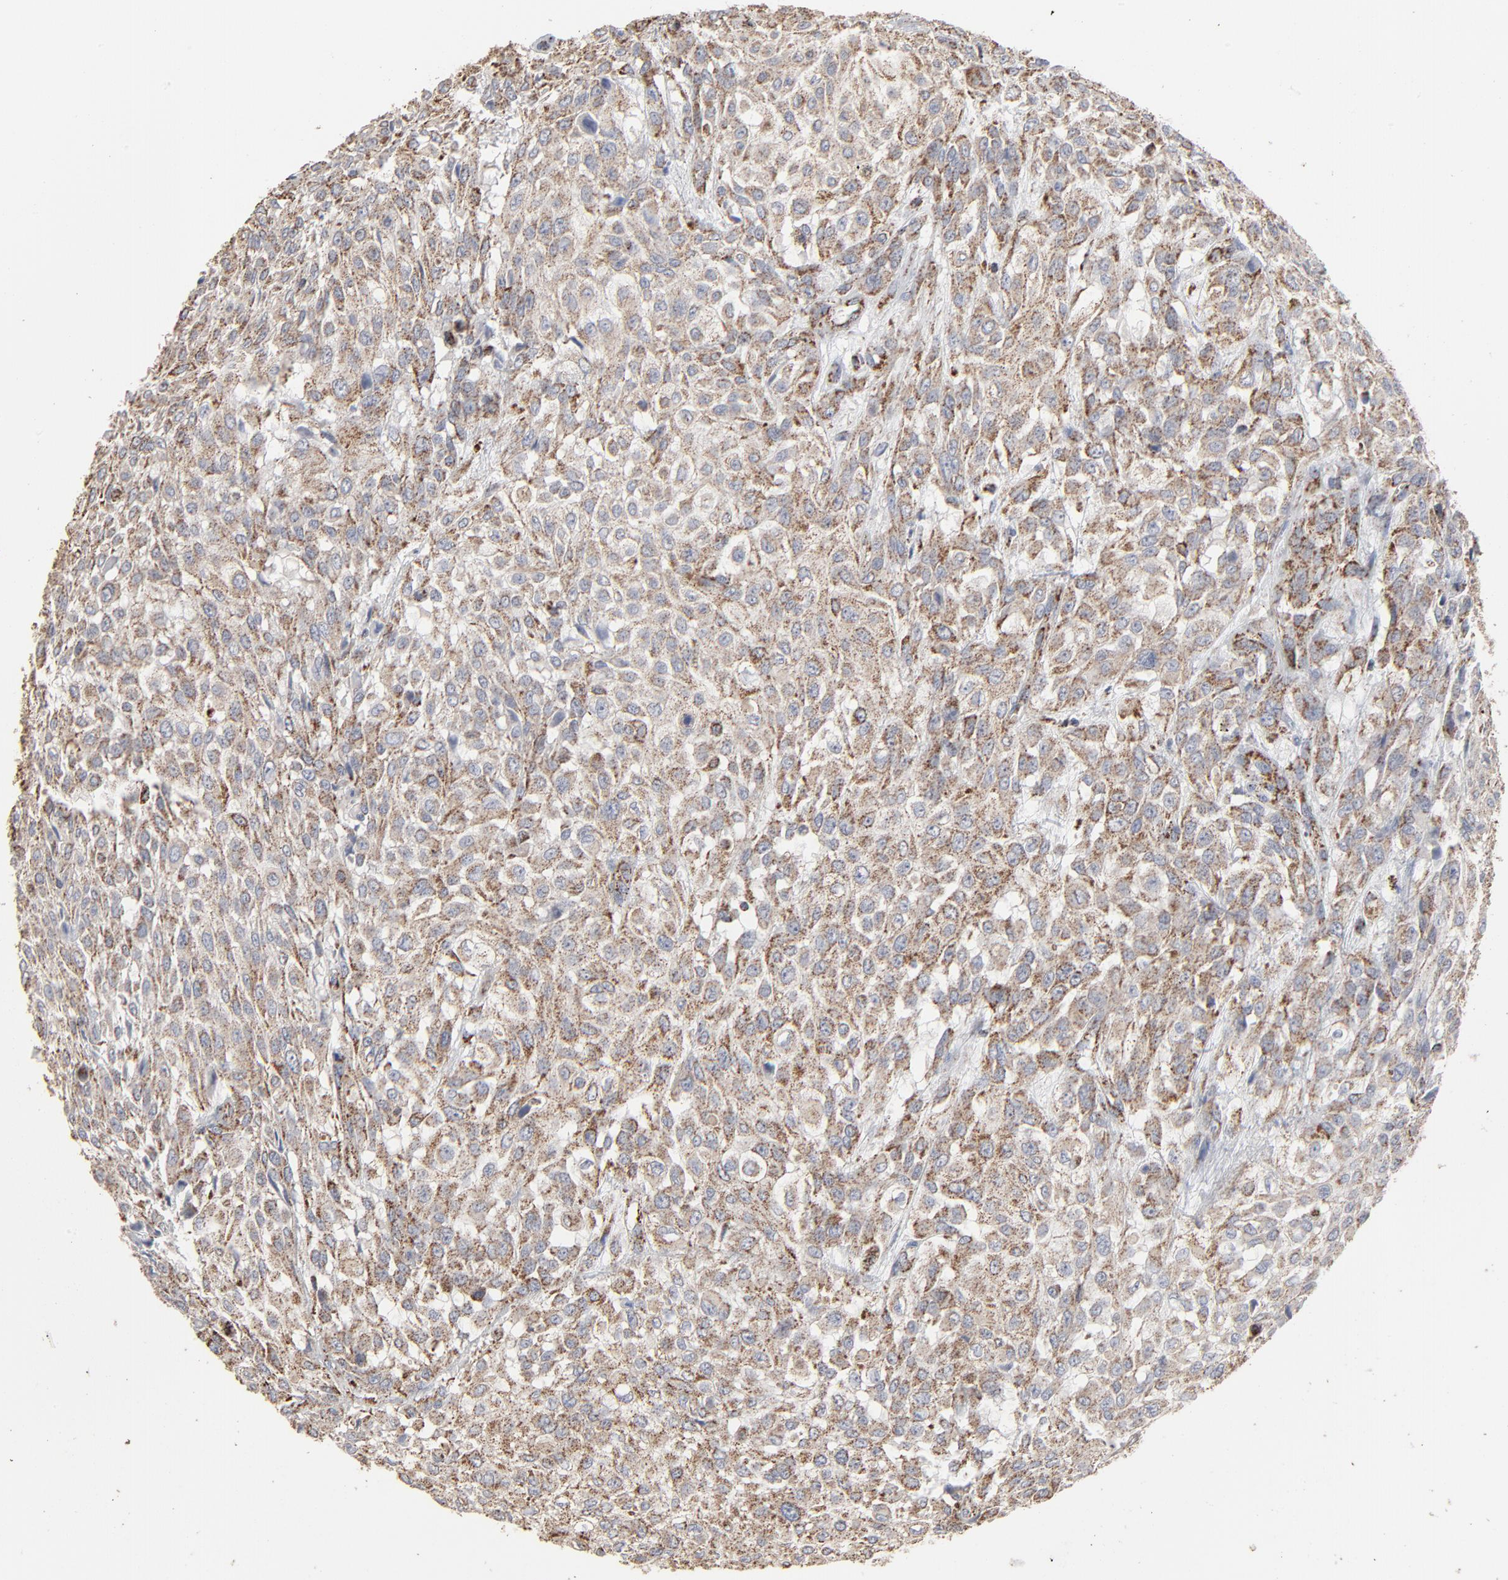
{"staining": {"intensity": "moderate", "quantity": ">75%", "location": "cytoplasmic/membranous"}, "tissue": "urothelial cancer", "cell_type": "Tumor cells", "image_type": "cancer", "snomed": [{"axis": "morphology", "description": "Urothelial carcinoma, High grade"}, {"axis": "topography", "description": "Urinary bladder"}], "caption": "The photomicrograph exhibits staining of high-grade urothelial carcinoma, revealing moderate cytoplasmic/membranous protein positivity (brown color) within tumor cells.", "gene": "UQCRC1", "patient": {"sex": "male", "age": 57}}